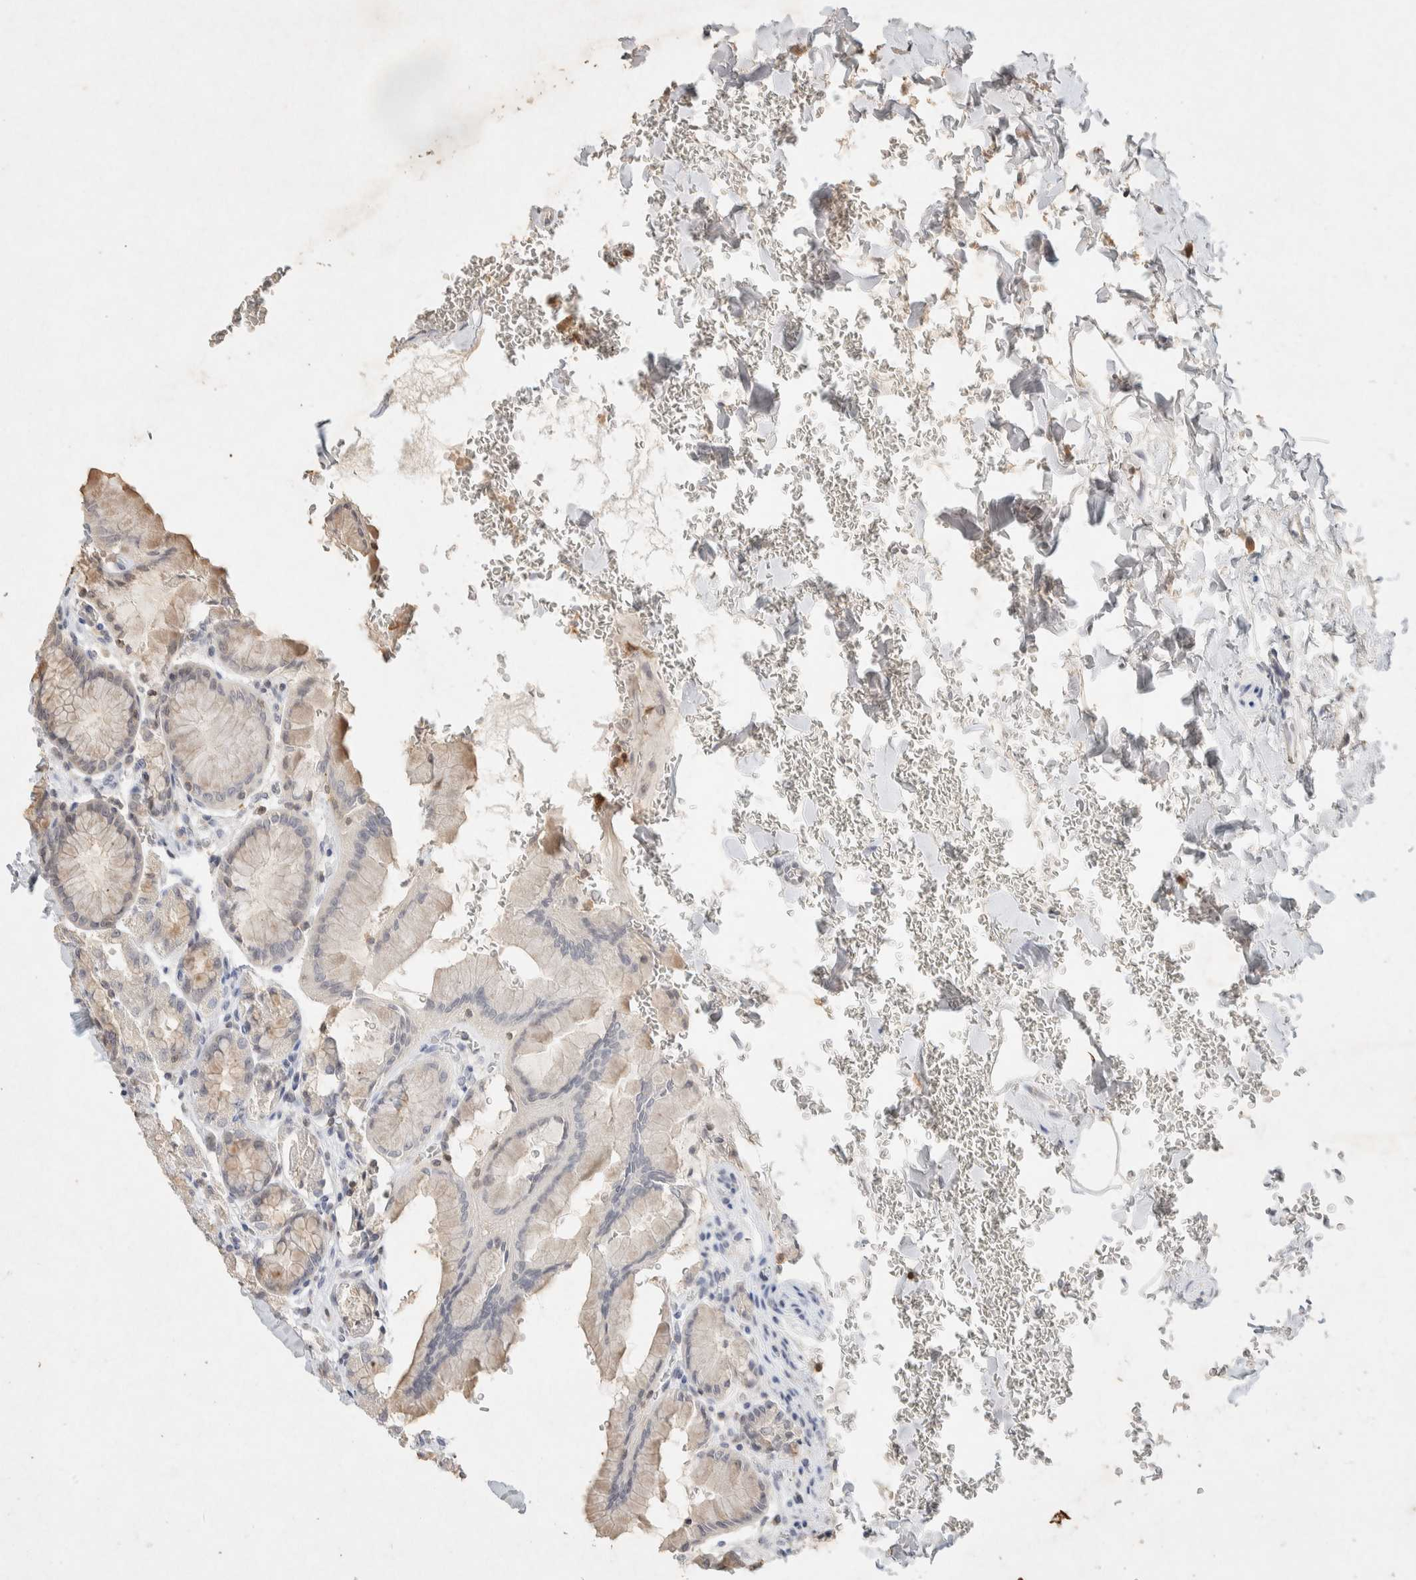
{"staining": {"intensity": "weak", "quantity": "<25%", "location": "cytoplasmic/membranous"}, "tissue": "stomach", "cell_type": "Glandular cells", "image_type": "normal", "snomed": [{"axis": "morphology", "description": "Normal tissue, NOS"}, {"axis": "topography", "description": "Stomach"}], "caption": "DAB (3,3'-diaminobenzidine) immunohistochemical staining of normal human stomach exhibits no significant staining in glandular cells.", "gene": "RAC2", "patient": {"sex": "male", "age": 42}}